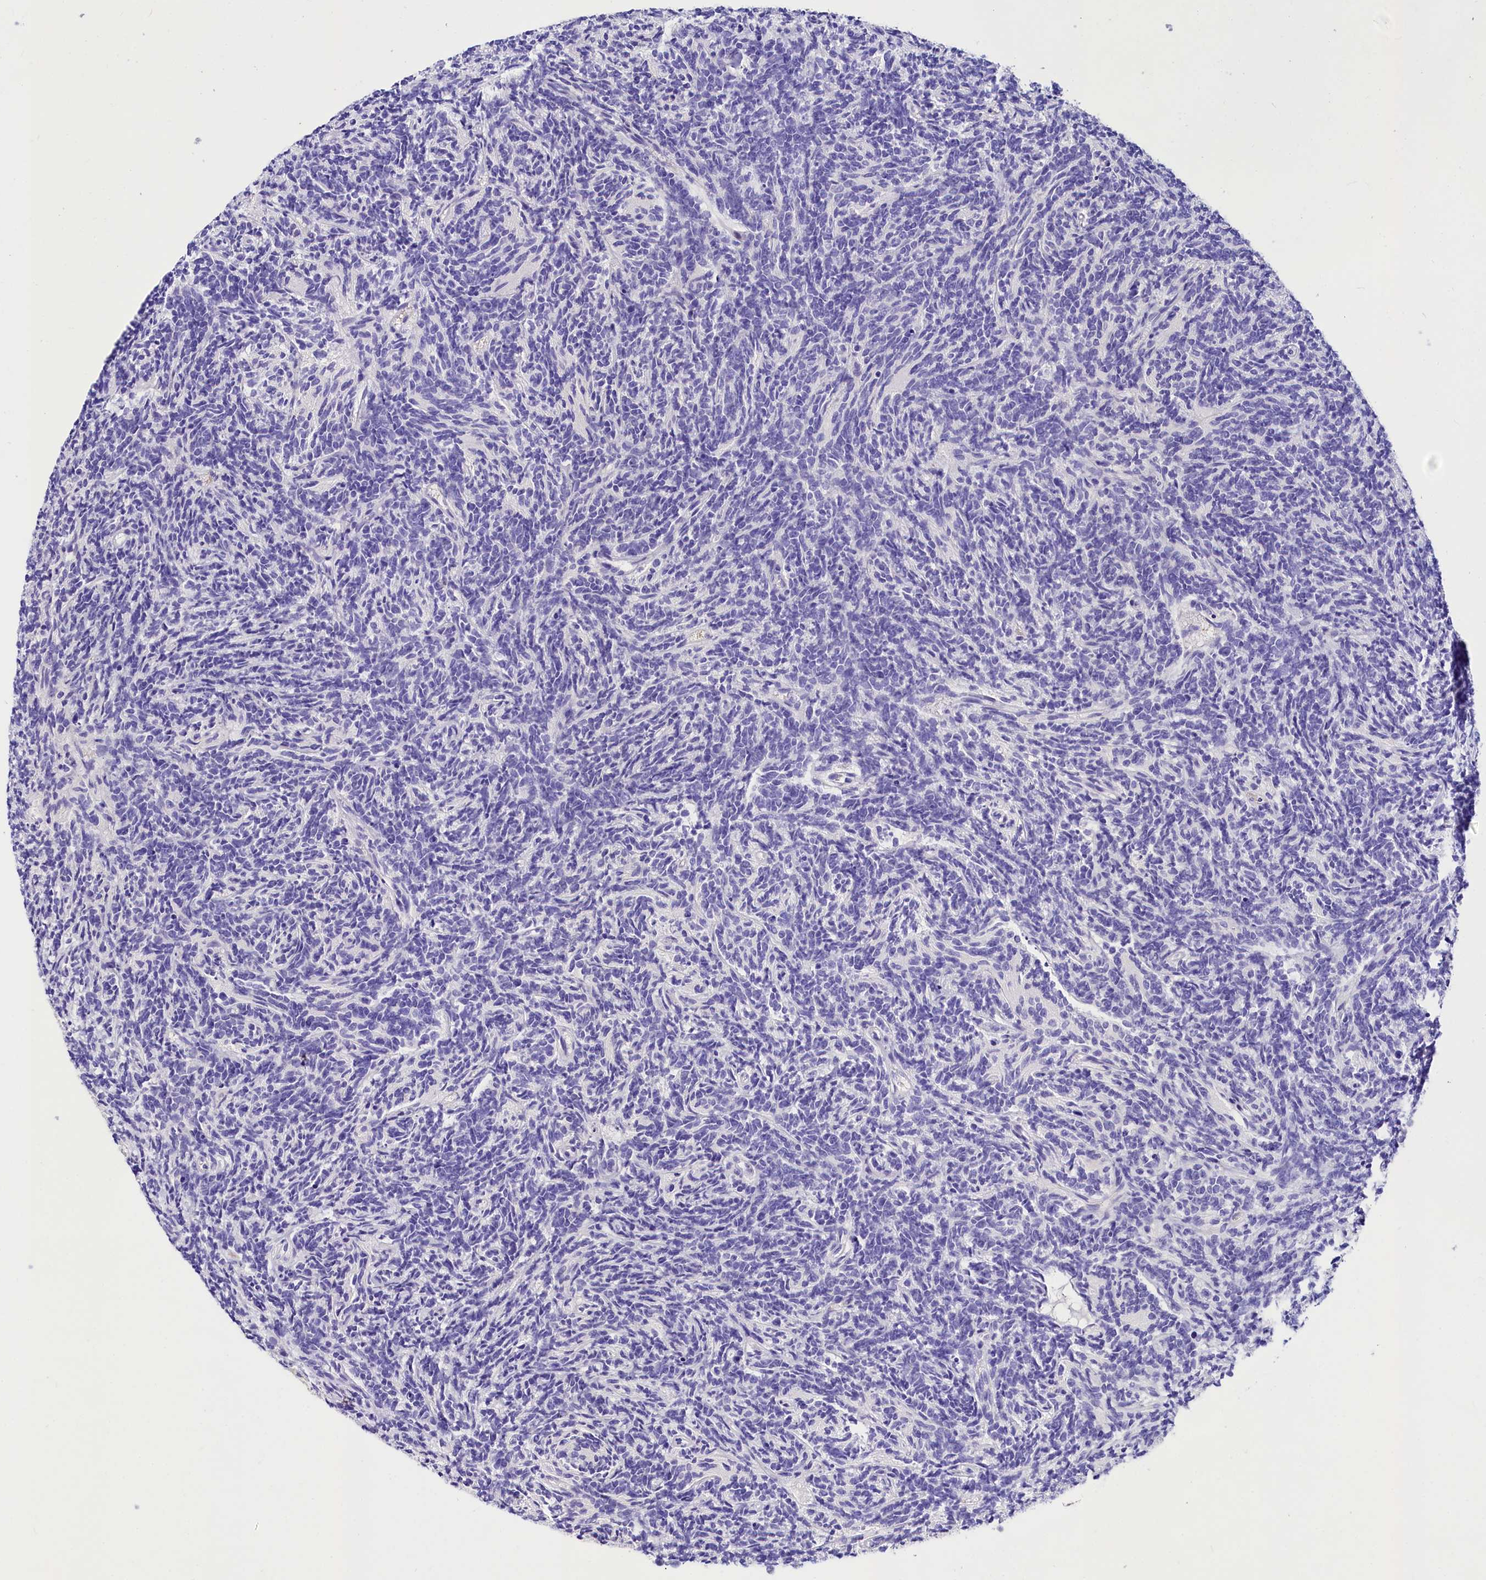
{"staining": {"intensity": "negative", "quantity": "none", "location": "none"}, "tissue": "glioma", "cell_type": "Tumor cells", "image_type": "cancer", "snomed": [{"axis": "morphology", "description": "Glioma, malignant, Low grade"}, {"axis": "topography", "description": "Brain"}], "caption": "Immunohistochemistry image of glioma stained for a protein (brown), which reveals no positivity in tumor cells.", "gene": "ABHD5", "patient": {"sex": "female", "age": 1}}